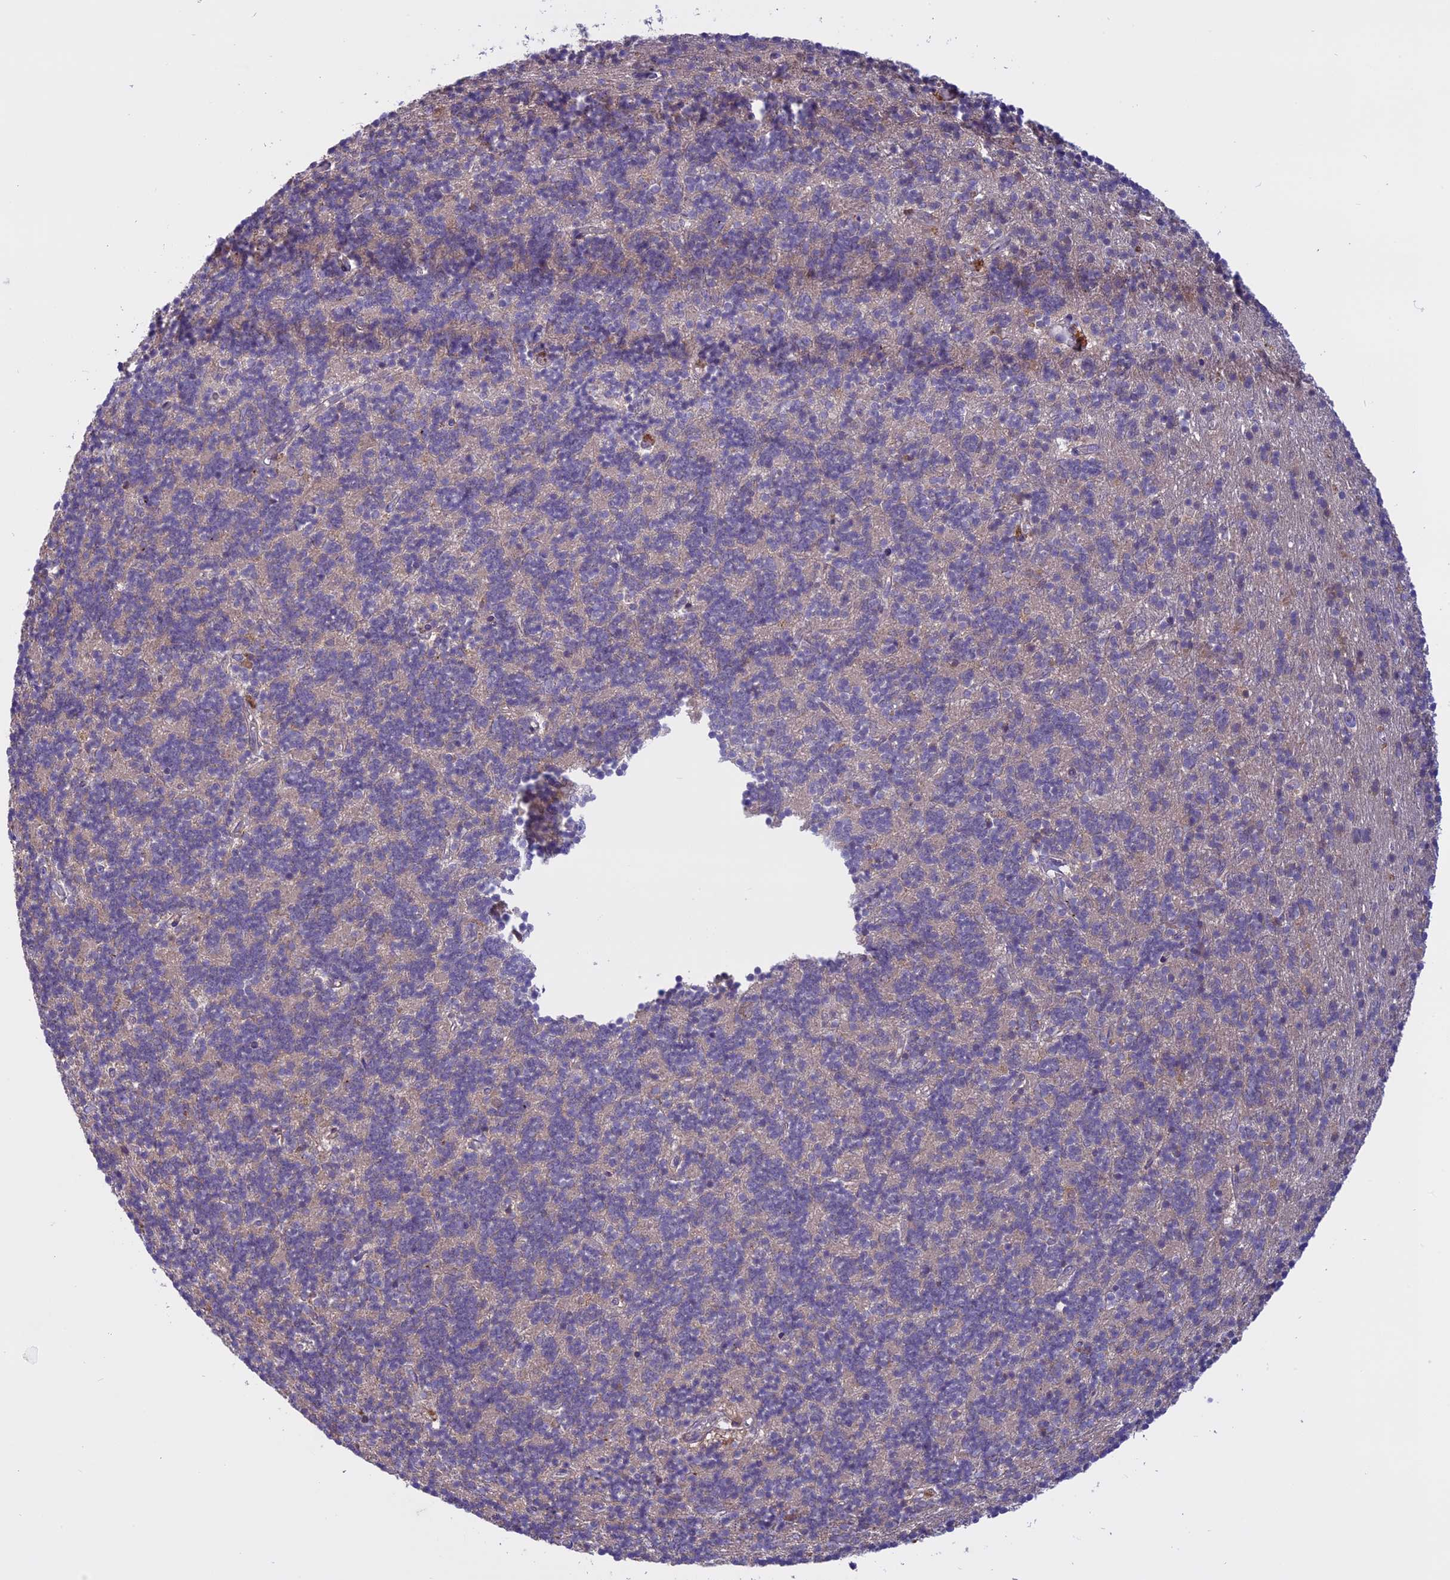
{"staining": {"intensity": "negative", "quantity": "none", "location": "none"}, "tissue": "cerebellum", "cell_type": "Cells in granular layer", "image_type": "normal", "snomed": [{"axis": "morphology", "description": "Normal tissue, NOS"}, {"axis": "topography", "description": "Cerebellum"}], "caption": "Immunohistochemistry (IHC) photomicrograph of benign cerebellum: cerebellum stained with DAB shows no significant protein expression in cells in granular layer. The staining was performed using DAB (3,3'-diaminobenzidine) to visualize the protein expression in brown, while the nuclei were stained in blue with hematoxylin (Magnification: 20x).", "gene": "DCTN5", "patient": {"sex": "male", "age": 54}}